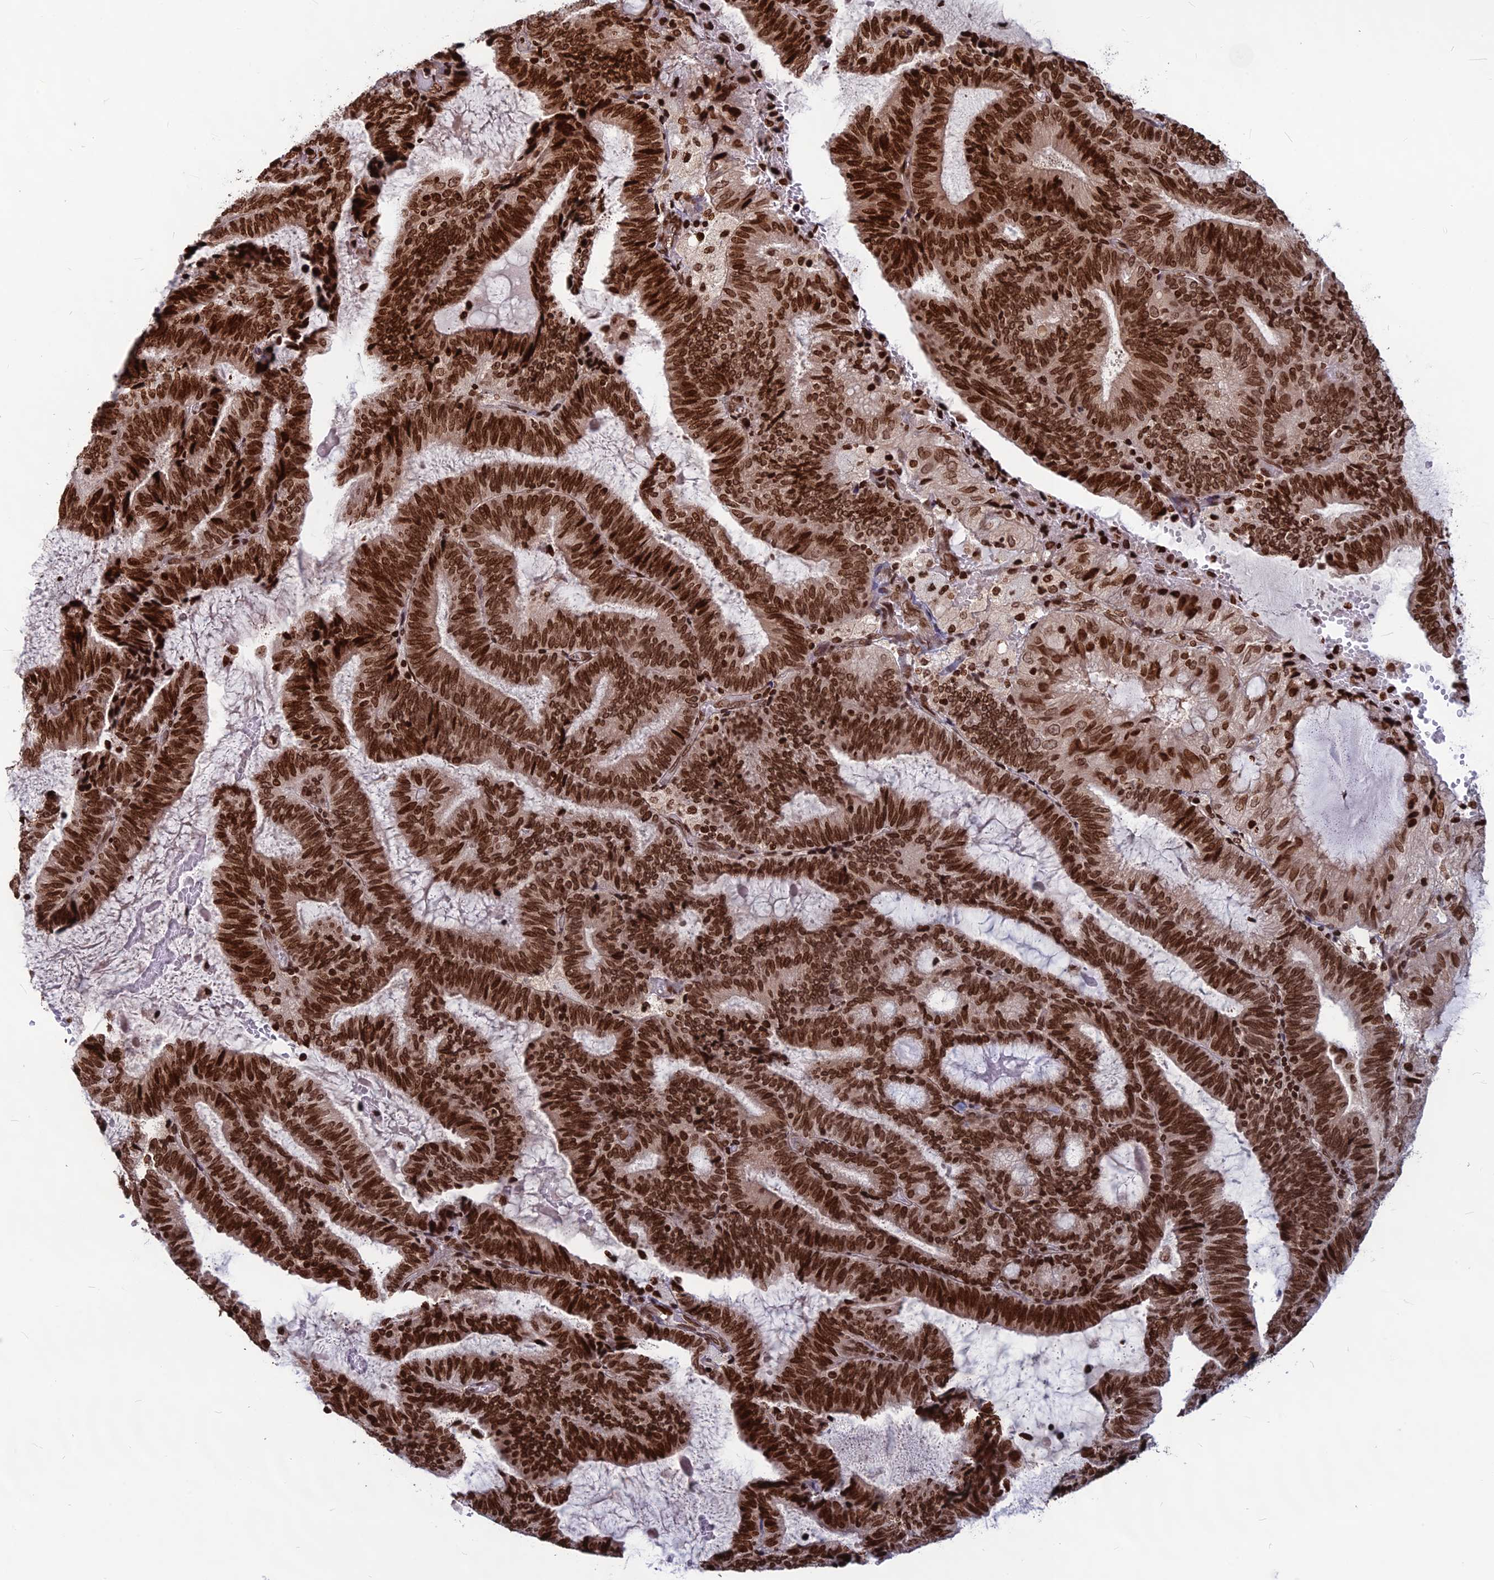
{"staining": {"intensity": "strong", "quantity": ">75%", "location": "nuclear"}, "tissue": "endometrial cancer", "cell_type": "Tumor cells", "image_type": "cancer", "snomed": [{"axis": "morphology", "description": "Adenocarcinoma, NOS"}, {"axis": "topography", "description": "Endometrium"}], "caption": "A brown stain labels strong nuclear staining of a protein in adenocarcinoma (endometrial) tumor cells.", "gene": "TET2", "patient": {"sex": "female", "age": 81}}